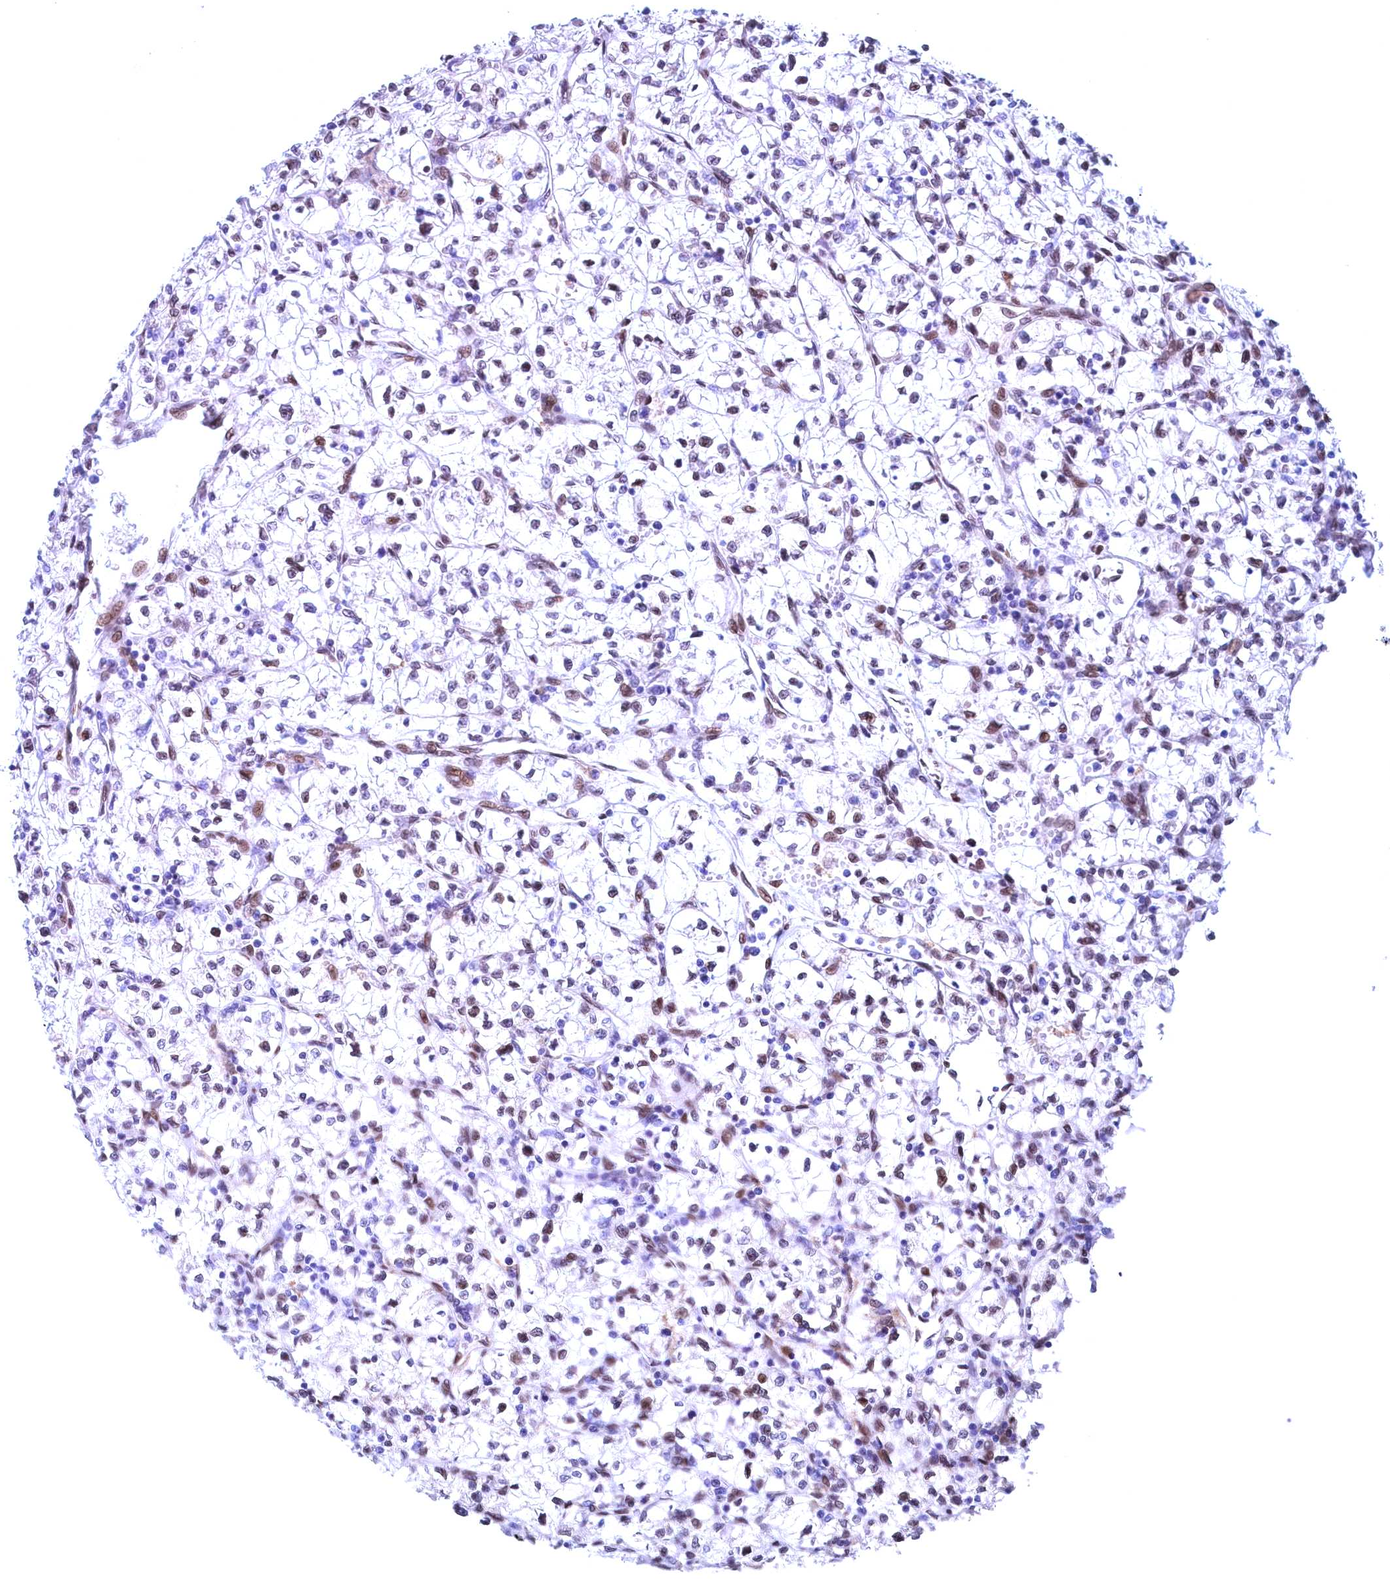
{"staining": {"intensity": "weak", "quantity": "<25%", "location": "nuclear"}, "tissue": "renal cancer", "cell_type": "Tumor cells", "image_type": "cancer", "snomed": [{"axis": "morphology", "description": "Adenocarcinoma, NOS"}, {"axis": "topography", "description": "Kidney"}], "caption": "This is an immunohistochemistry (IHC) image of adenocarcinoma (renal). There is no positivity in tumor cells.", "gene": "GPSM1", "patient": {"sex": "female", "age": 64}}